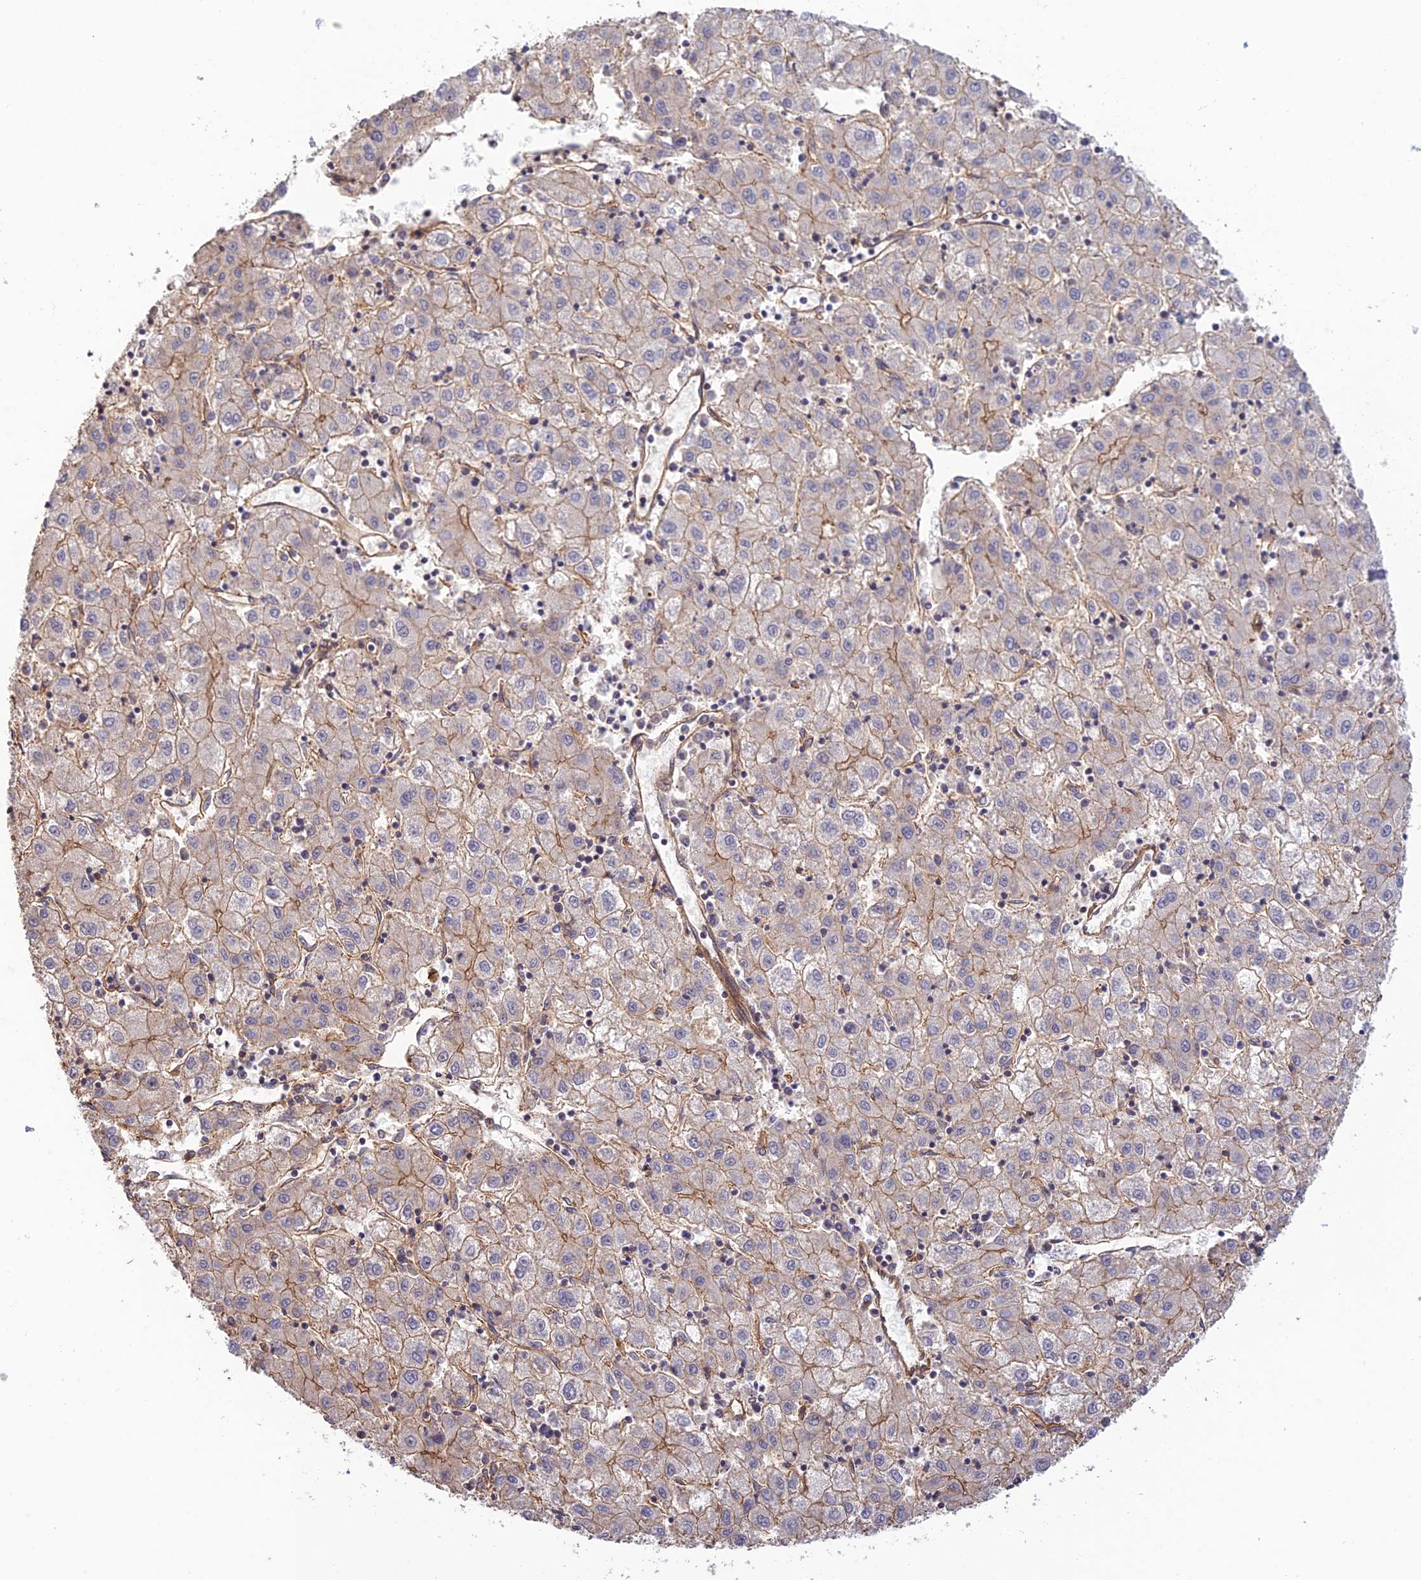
{"staining": {"intensity": "weak", "quantity": "25%-75%", "location": "cytoplasmic/membranous"}, "tissue": "liver cancer", "cell_type": "Tumor cells", "image_type": "cancer", "snomed": [{"axis": "morphology", "description": "Carcinoma, Hepatocellular, NOS"}, {"axis": "topography", "description": "Liver"}], "caption": "Liver cancer (hepatocellular carcinoma) was stained to show a protein in brown. There is low levels of weak cytoplasmic/membranous positivity in approximately 25%-75% of tumor cells. The protein of interest is stained brown, and the nuclei are stained in blue (DAB IHC with brightfield microscopy, high magnification).", "gene": "HOMER2", "patient": {"sex": "male", "age": 72}}